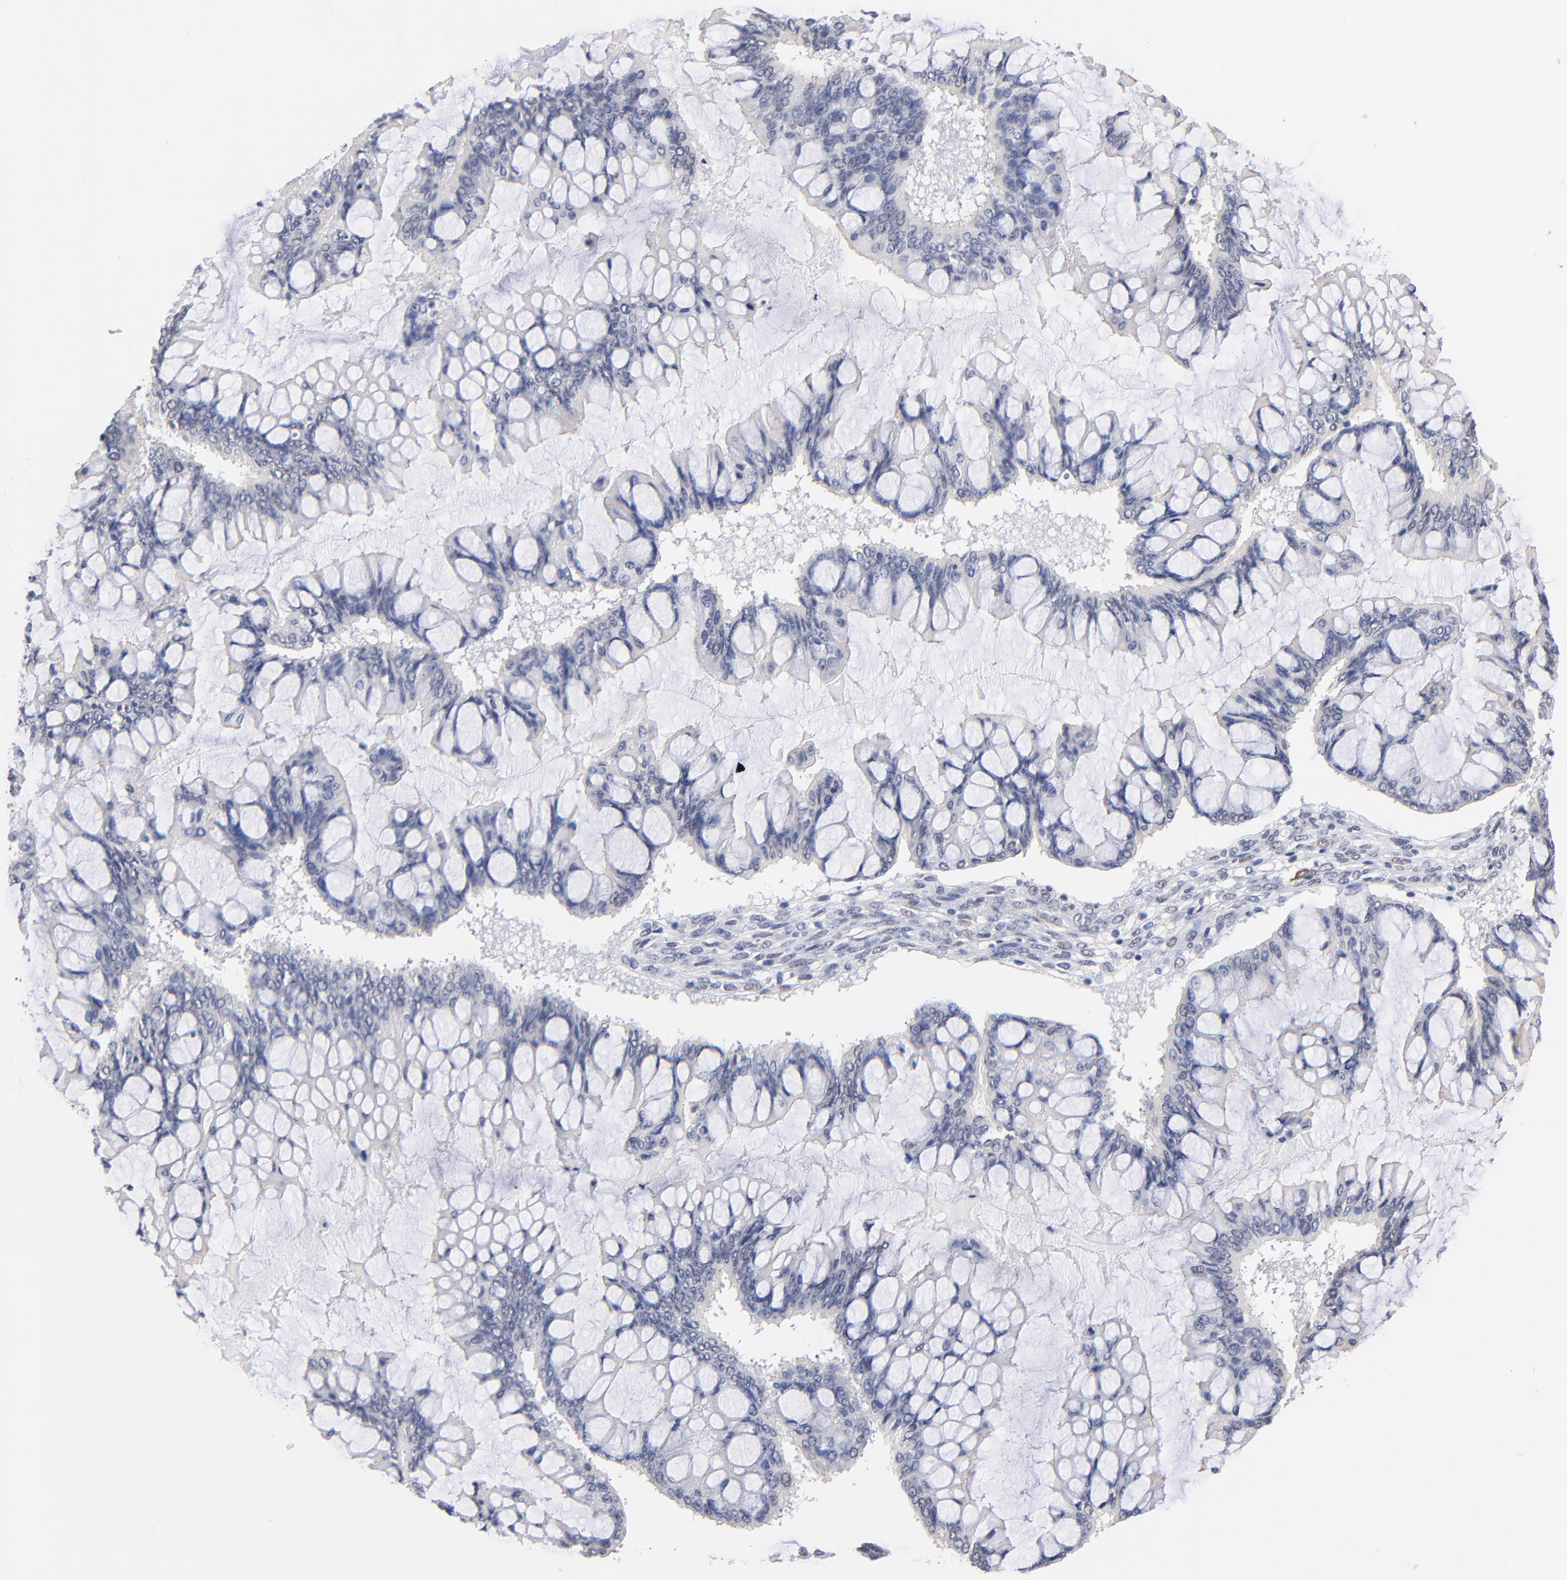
{"staining": {"intensity": "negative", "quantity": "none", "location": "none"}, "tissue": "ovarian cancer", "cell_type": "Tumor cells", "image_type": "cancer", "snomed": [{"axis": "morphology", "description": "Cystadenocarcinoma, mucinous, NOS"}, {"axis": "topography", "description": "Ovary"}], "caption": "A photomicrograph of human ovarian cancer is negative for staining in tumor cells.", "gene": "ZNF74", "patient": {"sex": "female", "age": 73}}